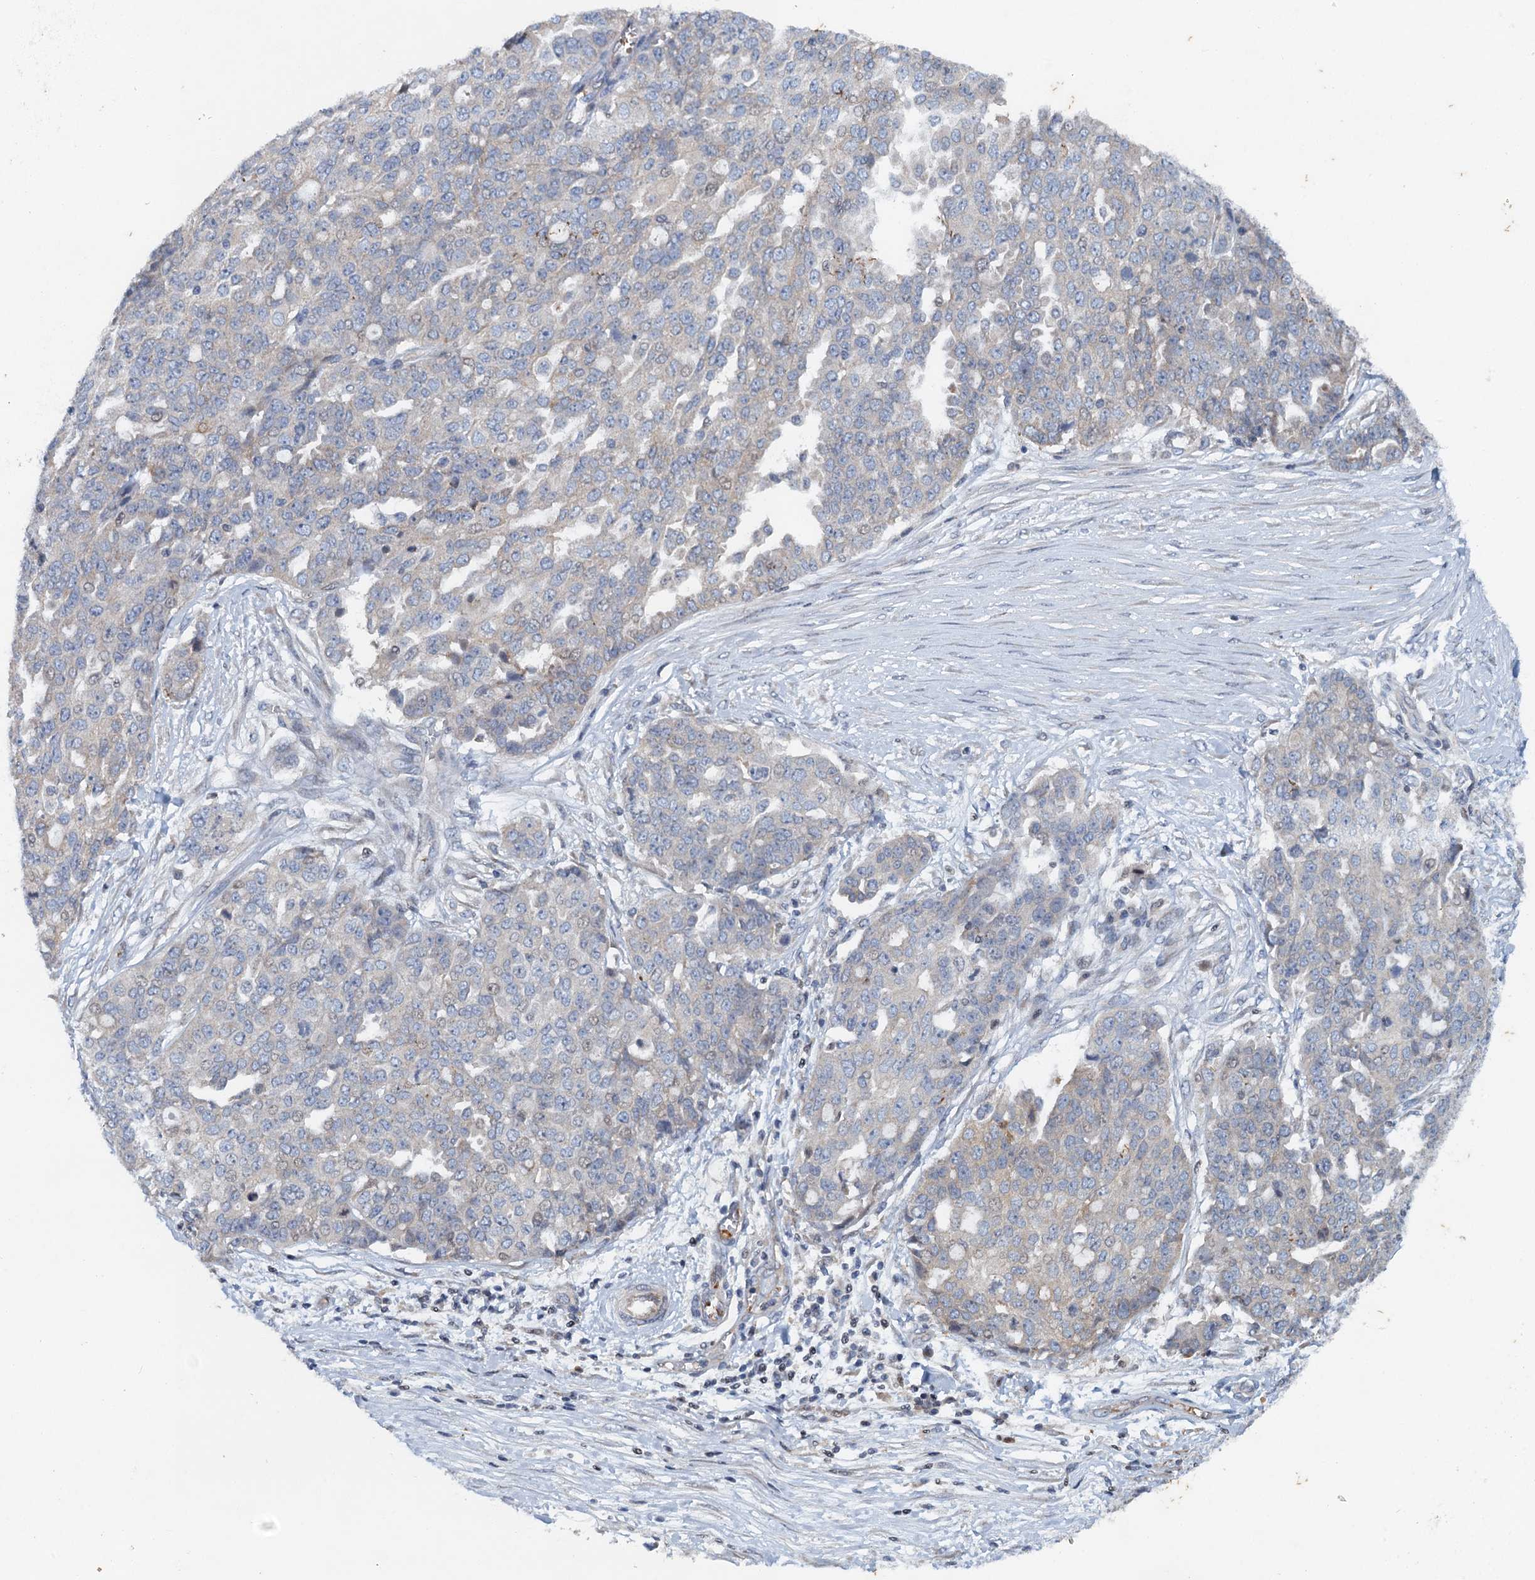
{"staining": {"intensity": "weak", "quantity": "<25%", "location": "cytoplasmic/membranous"}, "tissue": "ovarian cancer", "cell_type": "Tumor cells", "image_type": "cancer", "snomed": [{"axis": "morphology", "description": "Cystadenocarcinoma, serous, NOS"}, {"axis": "topography", "description": "Soft tissue"}, {"axis": "topography", "description": "Ovary"}], "caption": "DAB (3,3'-diaminobenzidine) immunohistochemical staining of ovarian serous cystadenocarcinoma exhibits no significant positivity in tumor cells.", "gene": "NBEA", "patient": {"sex": "female", "age": 57}}